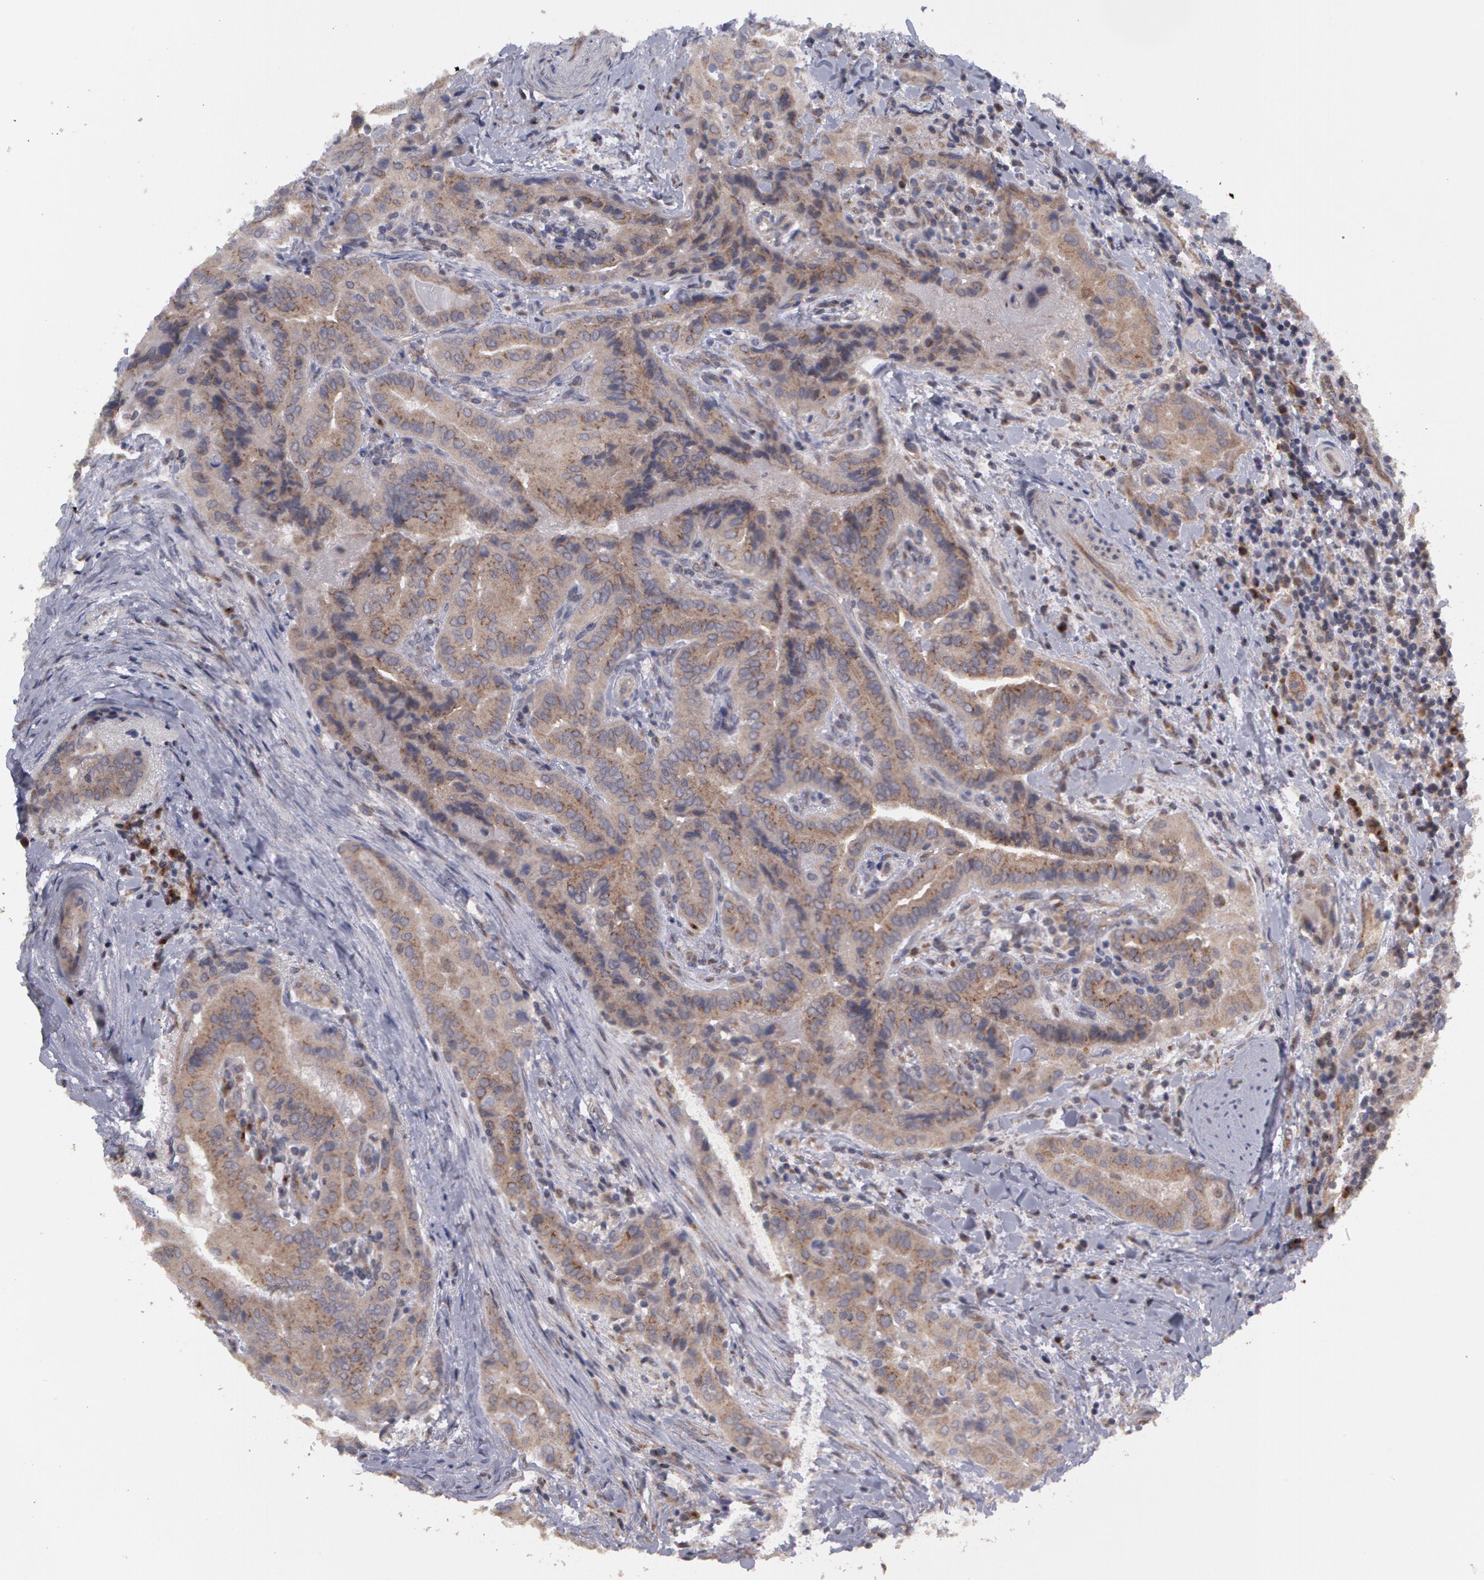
{"staining": {"intensity": "negative", "quantity": "none", "location": "none"}, "tissue": "thyroid cancer", "cell_type": "Tumor cells", "image_type": "cancer", "snomed": [{"axis": "morphology", "description": "Papillary adenocarcinoma, NOS"}, {"axis": "topography", "description": "Thyroid gland"}], "caption": "A high-resolution image shows immunohistochemistry staining of thyroid papillary adenocarcinoma, which reveals no significant positivity in tumor cells.", "gene": "STX5", "patient": {"sex": "female", "age": 71}}